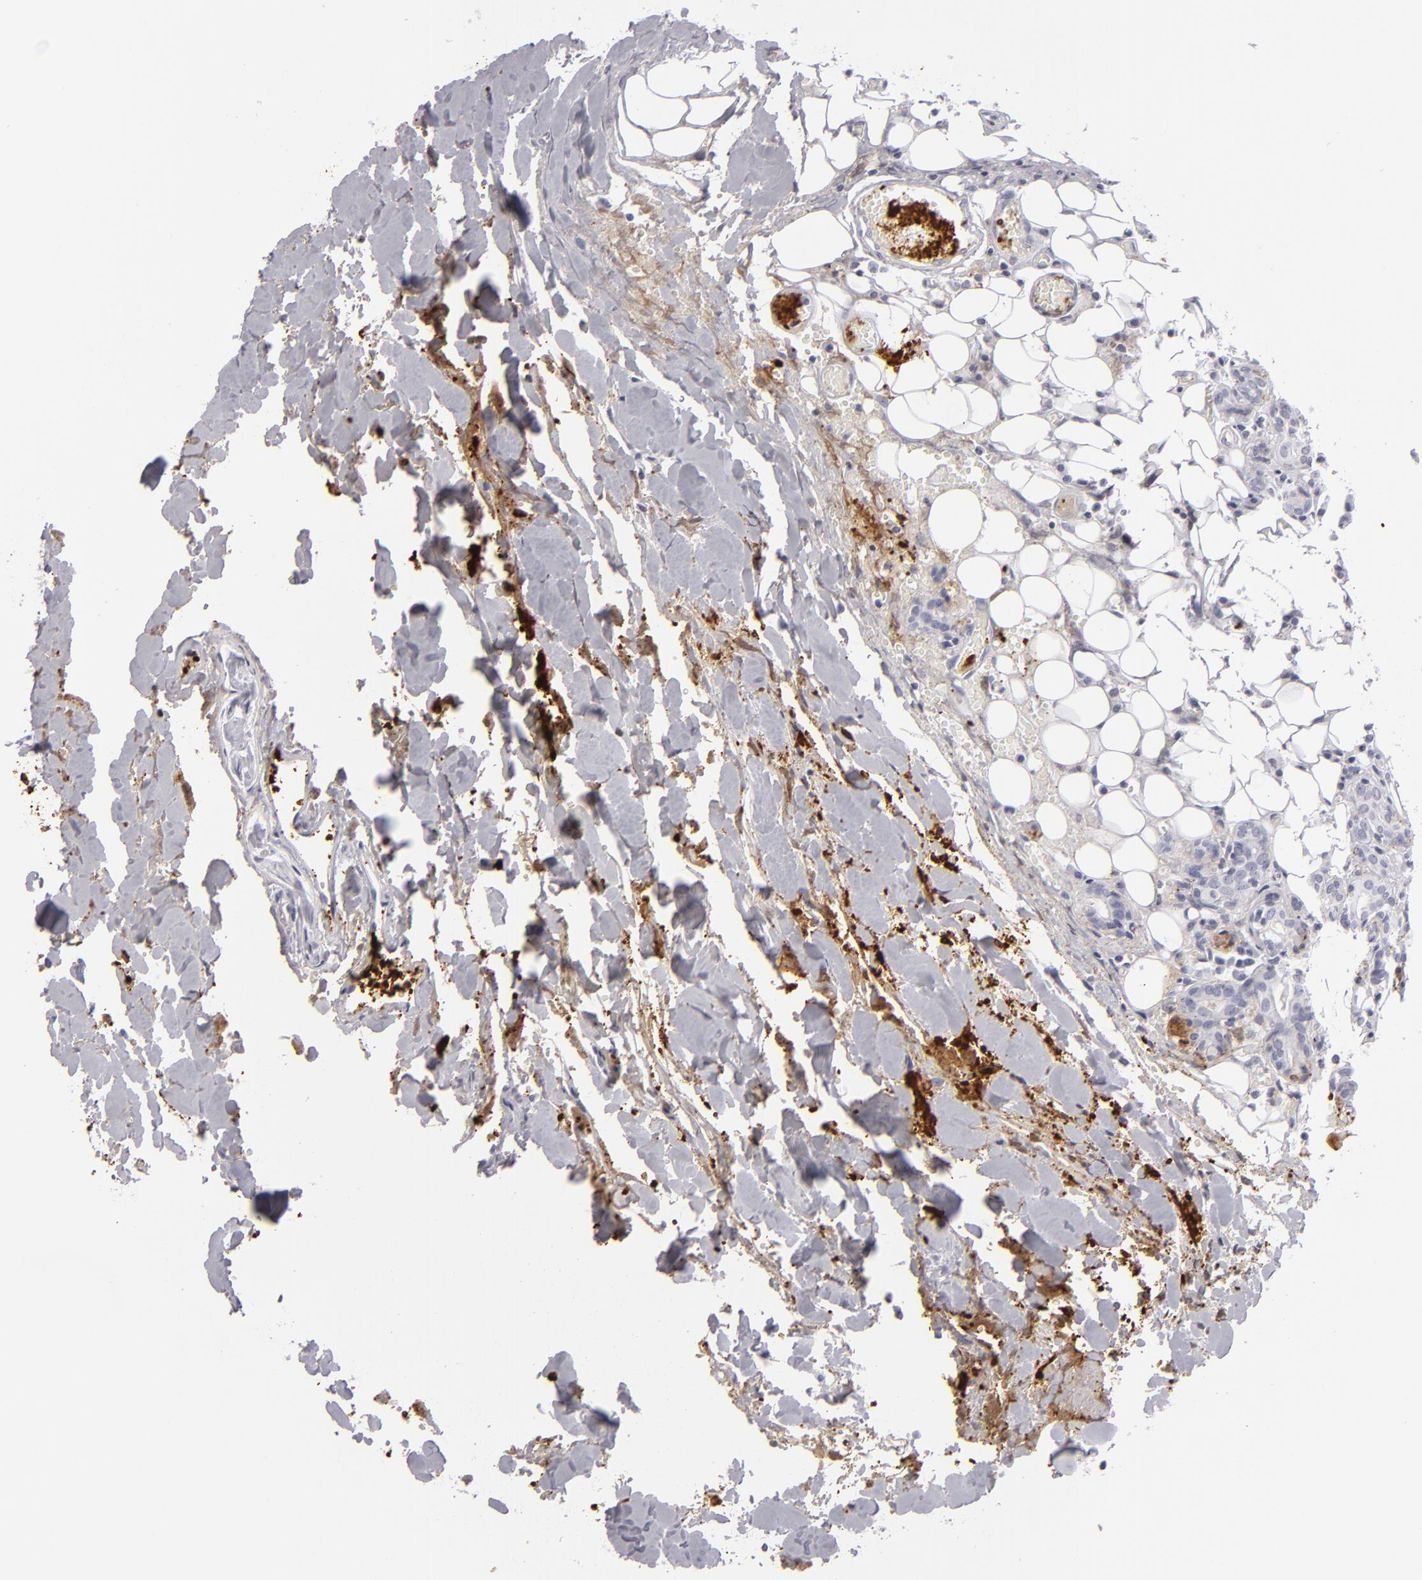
{"staining": {"intensity": "negative", "quantity": "none", "location": "none"}, "tissue": "head and neck cancer", "cell_type": "Tumor cells", "image_type": "cancer", "snomed": [{"axis": "morphology", "description": "Squamous cell carcinoma, NOS"}, {"axis": "topography", "description": "Salivary gland"}, {"axis": "topography", "description": "Head-Neck"}], "caption": "Tumor cells are negative for protein expression in human squamous cell carcinoma (head and neck).", "gene": "C9", "patient": {"sex": "male", "age": 70}}